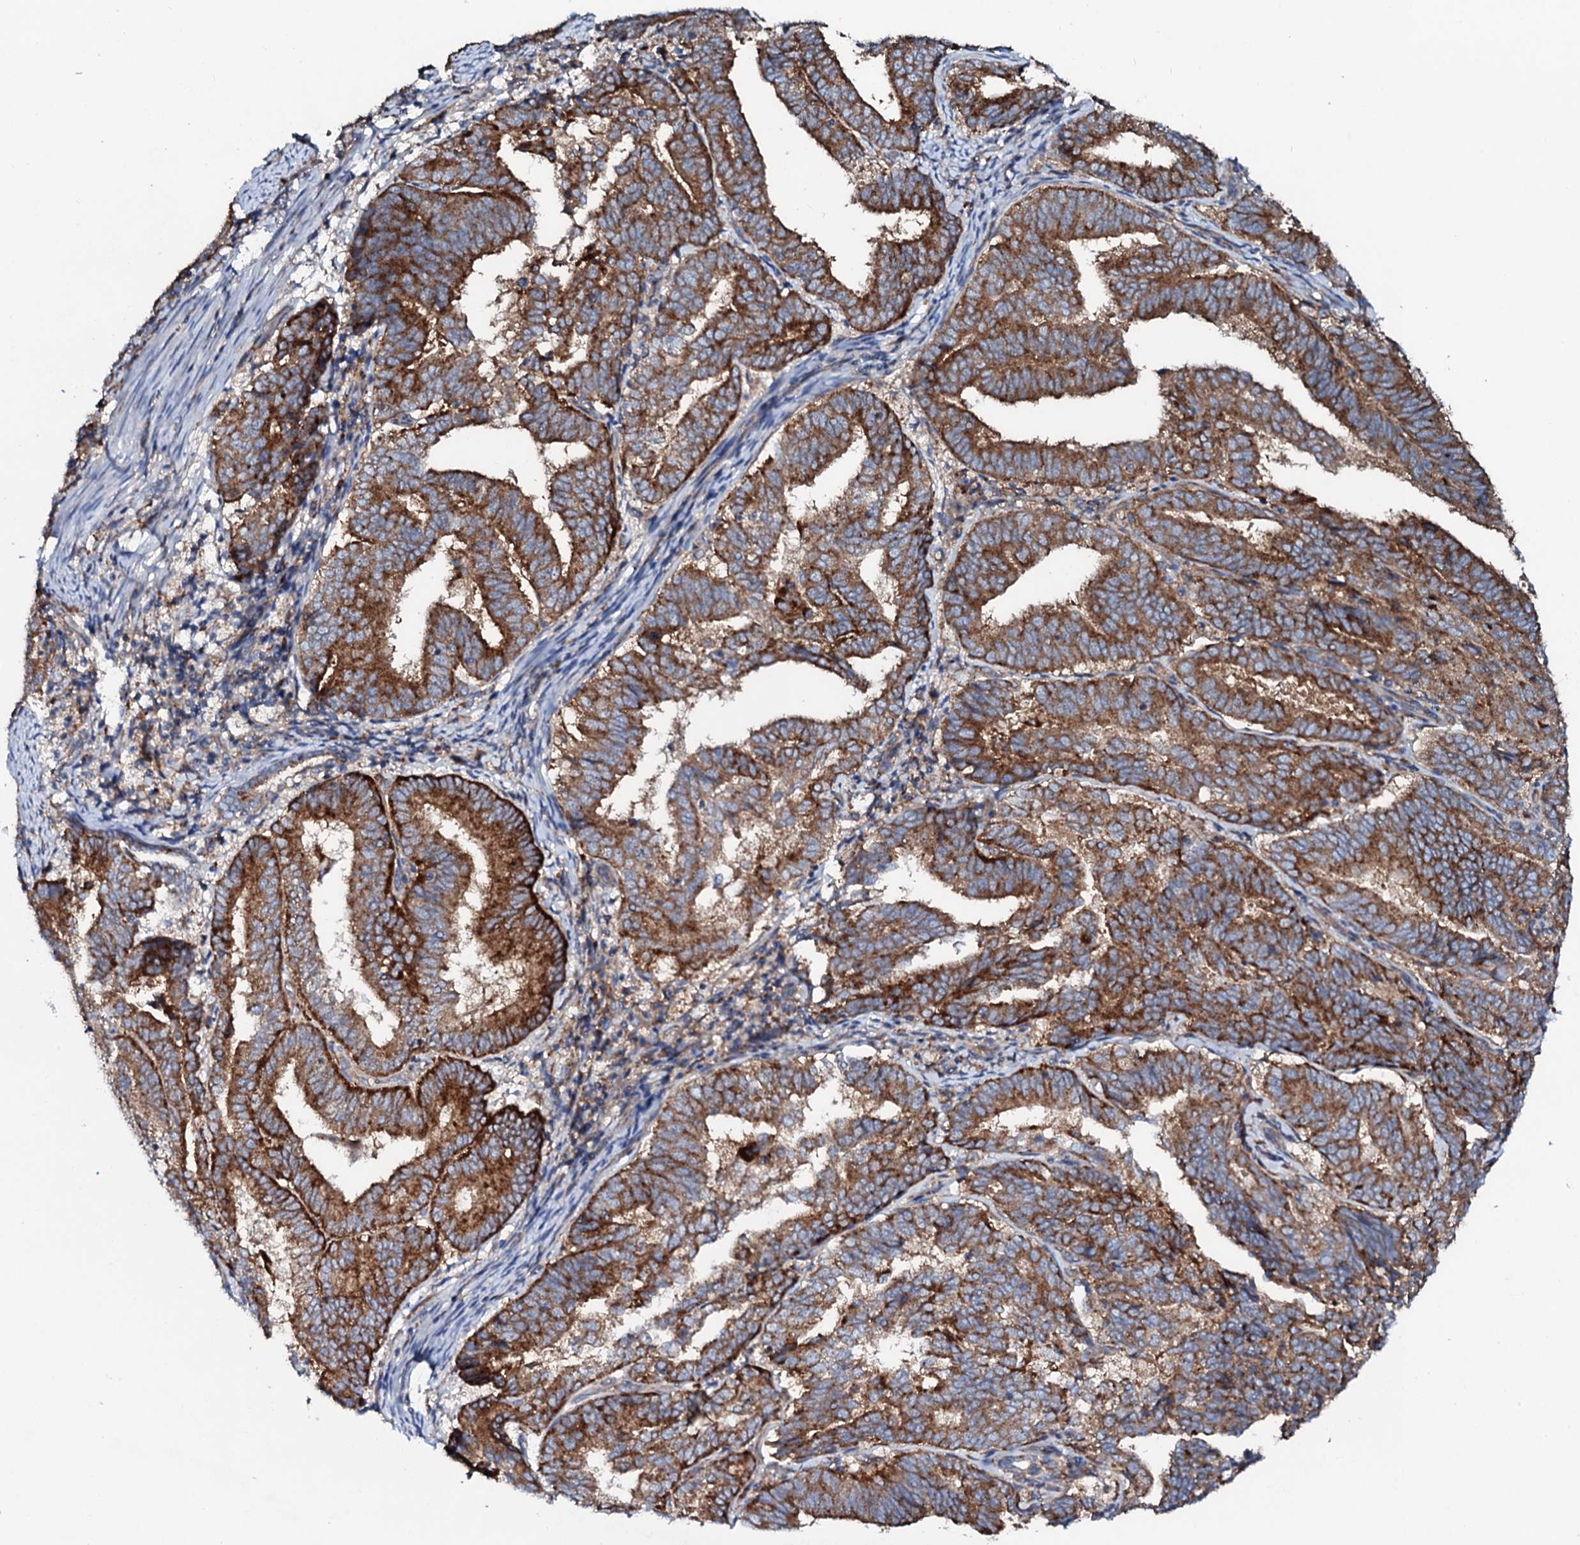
{"staining": {"intensity": "strong", "quantity": ">75%", "location": "cytoplasmic/membranous"}, "tissue": "endometrial cancer", "cell_type": "Tumor cells", "image_type": "cancer", "snomed": [{"axis": "morphology", "description": "Adenocarcinoma, NOS"}, {"axis": "topography", "description": "Endometrium"}], "caption": "Protein staining of adenocarcinoma (endometrial) tissue reveals strong cytoplasmic/membranous positivity in about >75% of tumor cells.", "gene": "P2RX4", "patient": {"sex": "female", "age": 80}}